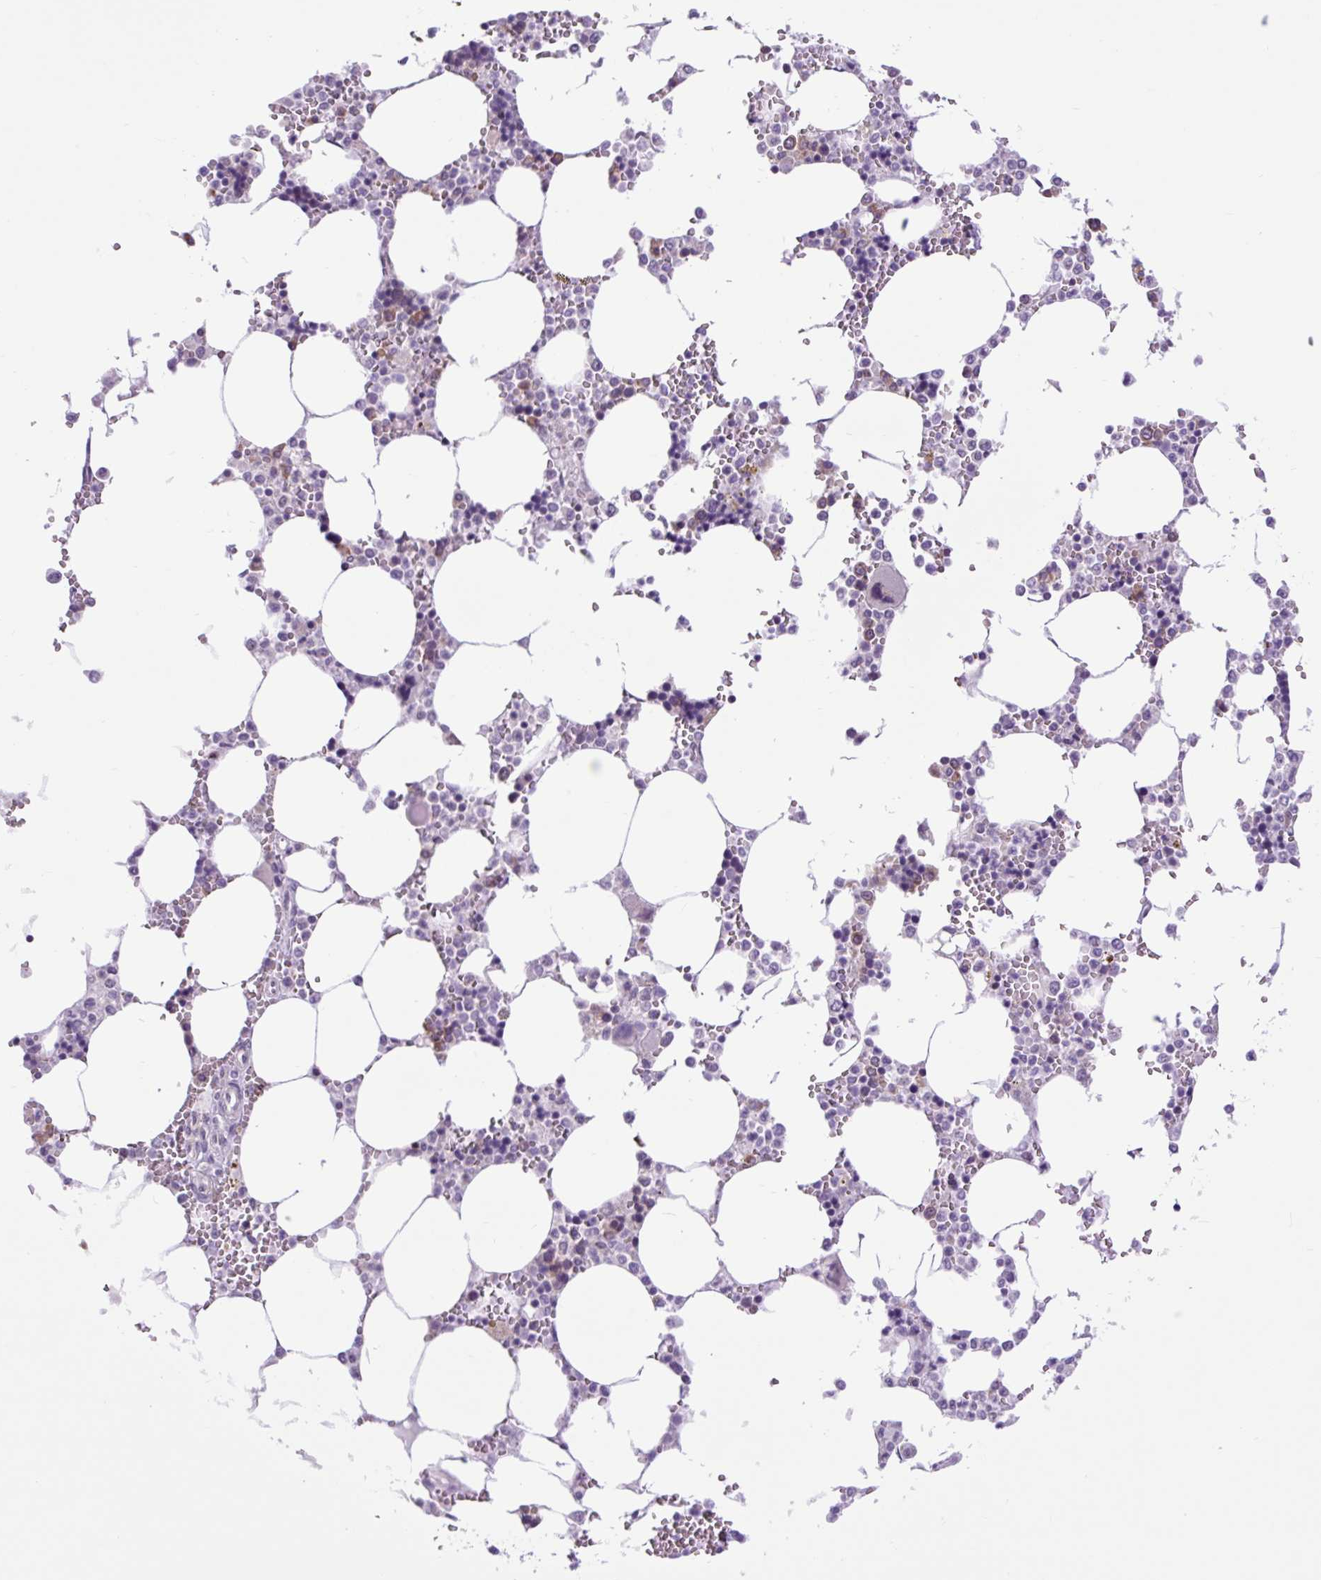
{"staining": {"intensity": "moderate", "quantity": "25%-75%", "location": "nuclear"}, "tissue": "bone marrow", "cell_type": "Hematopoietic cells", "image_type": "normal", "snomed": [{"axis": "morphology", "description": "Normal tissue, NOS"}, {"axis": "topography", "description": "Bone marrow"}], "caption": "High-power microscopy captured an immunohistochemistry micrograph of unremarkable bone marrow, revealing moderate nuclear staining in about 25%-75% of hematopoietic cells. The staining was performed using DAB (3,3'-diaminobenzidine), with brown indicating positive protein expression. Nuclei are stained blue with hematoxylin.", "gene": "CLK2", "patient": {"sex": "male", "age": 64}}